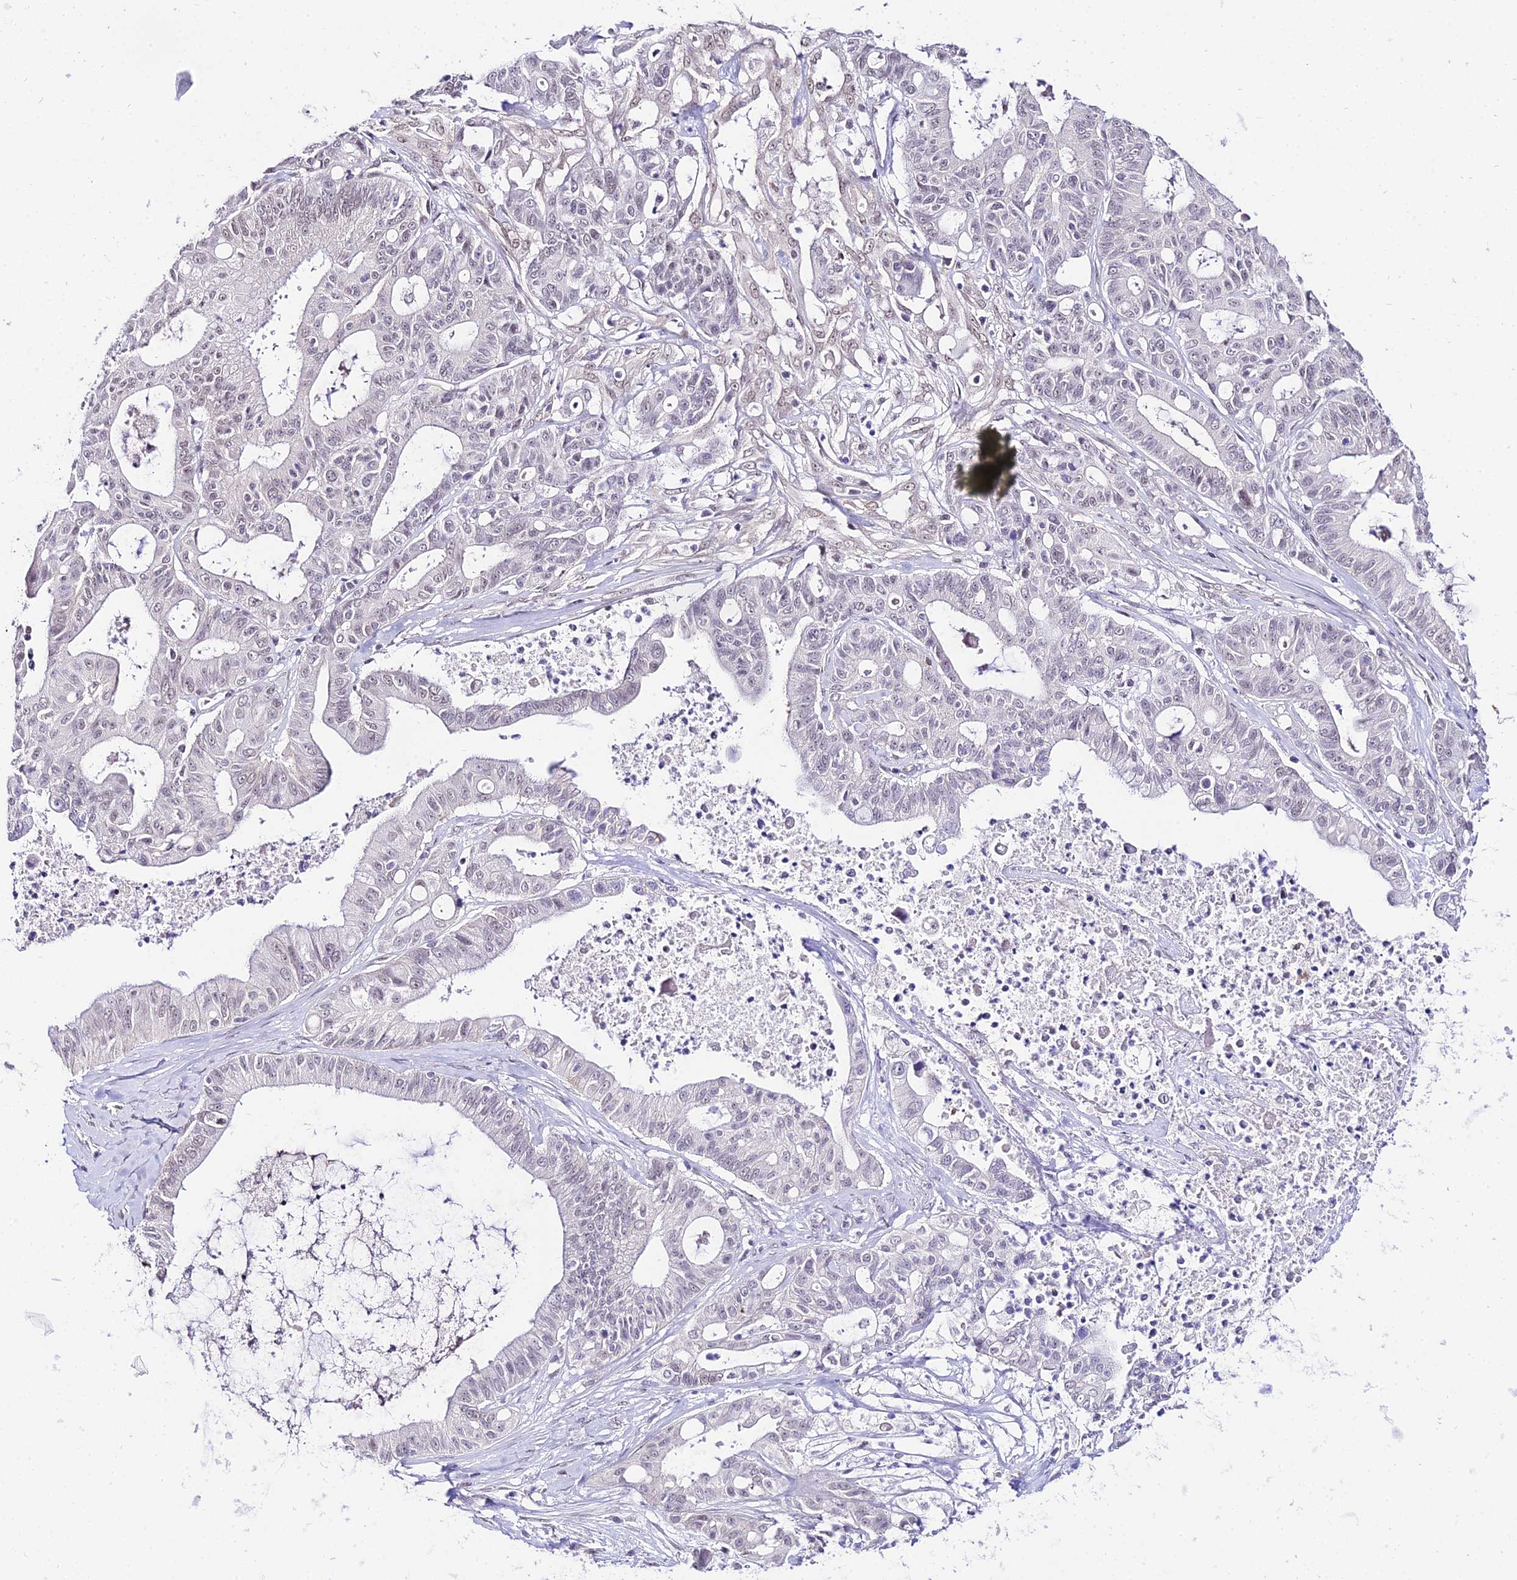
{"staining": {"intensity": "negative", "quantity": "none", "location": "none"}, "tissue": "ovarian cancer", "cell_type": "Tumor cells", "image_type": "cancer", "snomed": [{"axis": "morphology", "description": "Cystadenocarcinoma, mucinous, NOS"}, {"axis": "topography", "description": "Ovary"}], "caption": "This is an IHC photomicrograph of human ovarian mucinous cystadenocarcinoma. There is no expression in tumor cells.", "gene": "POLR2I", "patient": {"sex": "female", "age": 70}}